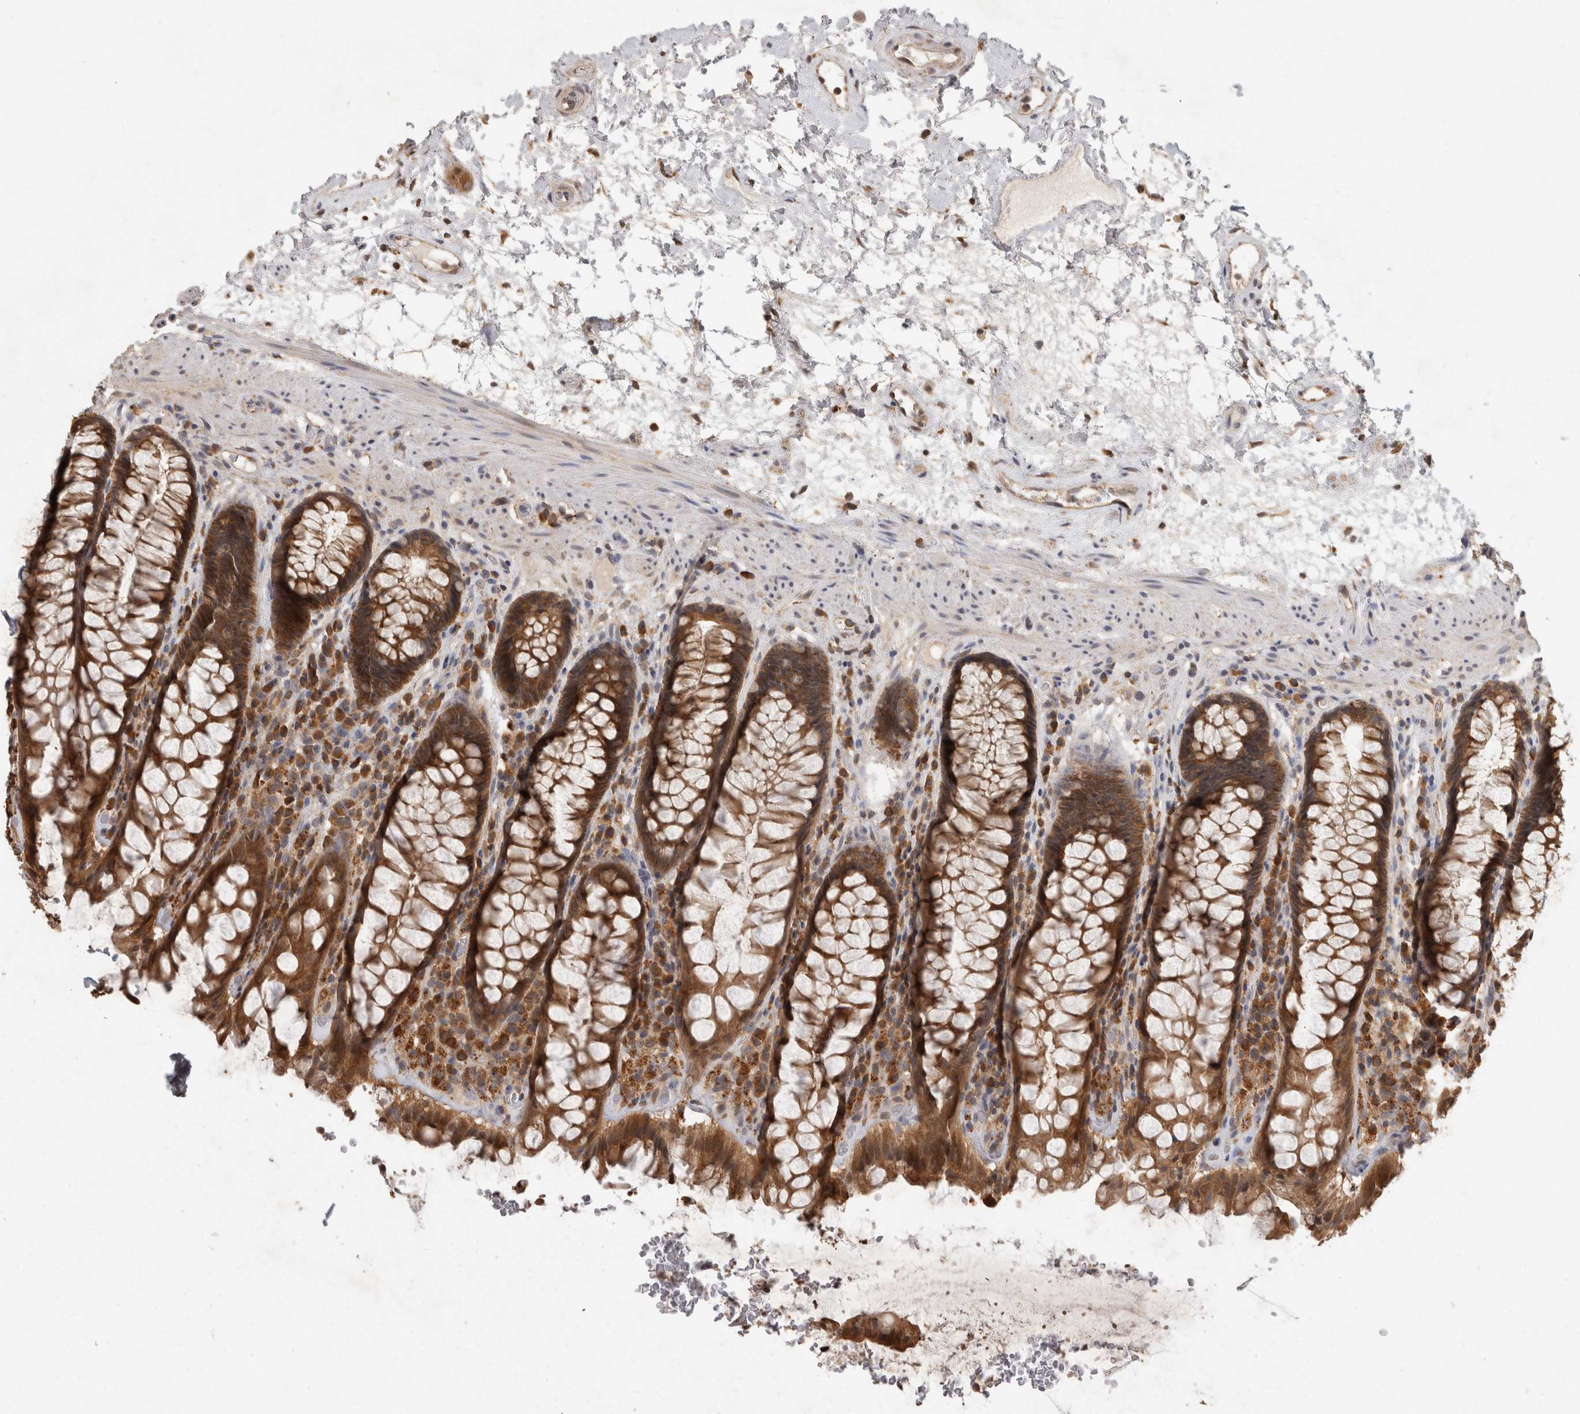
{"staining": {"intensity": "strong", "quantity": ">75%", "location": "cytoplasmic/membranous"}, "tissue": "rectum", "cell_type": "Glandular cells", "image_type": "normal", "snomed": [{"axis": "morphology", "description": "Normal tissue, NOS"}, {"axis": "topography", "description": "Rectum"}], "caption": "Glandular cells reveal strong cytoplasmic/membranous staining in approximately >75% of cells in unremarkable rectum.", "gene": "ACAT2", "patient": {"sex": "male", "age": 64}}